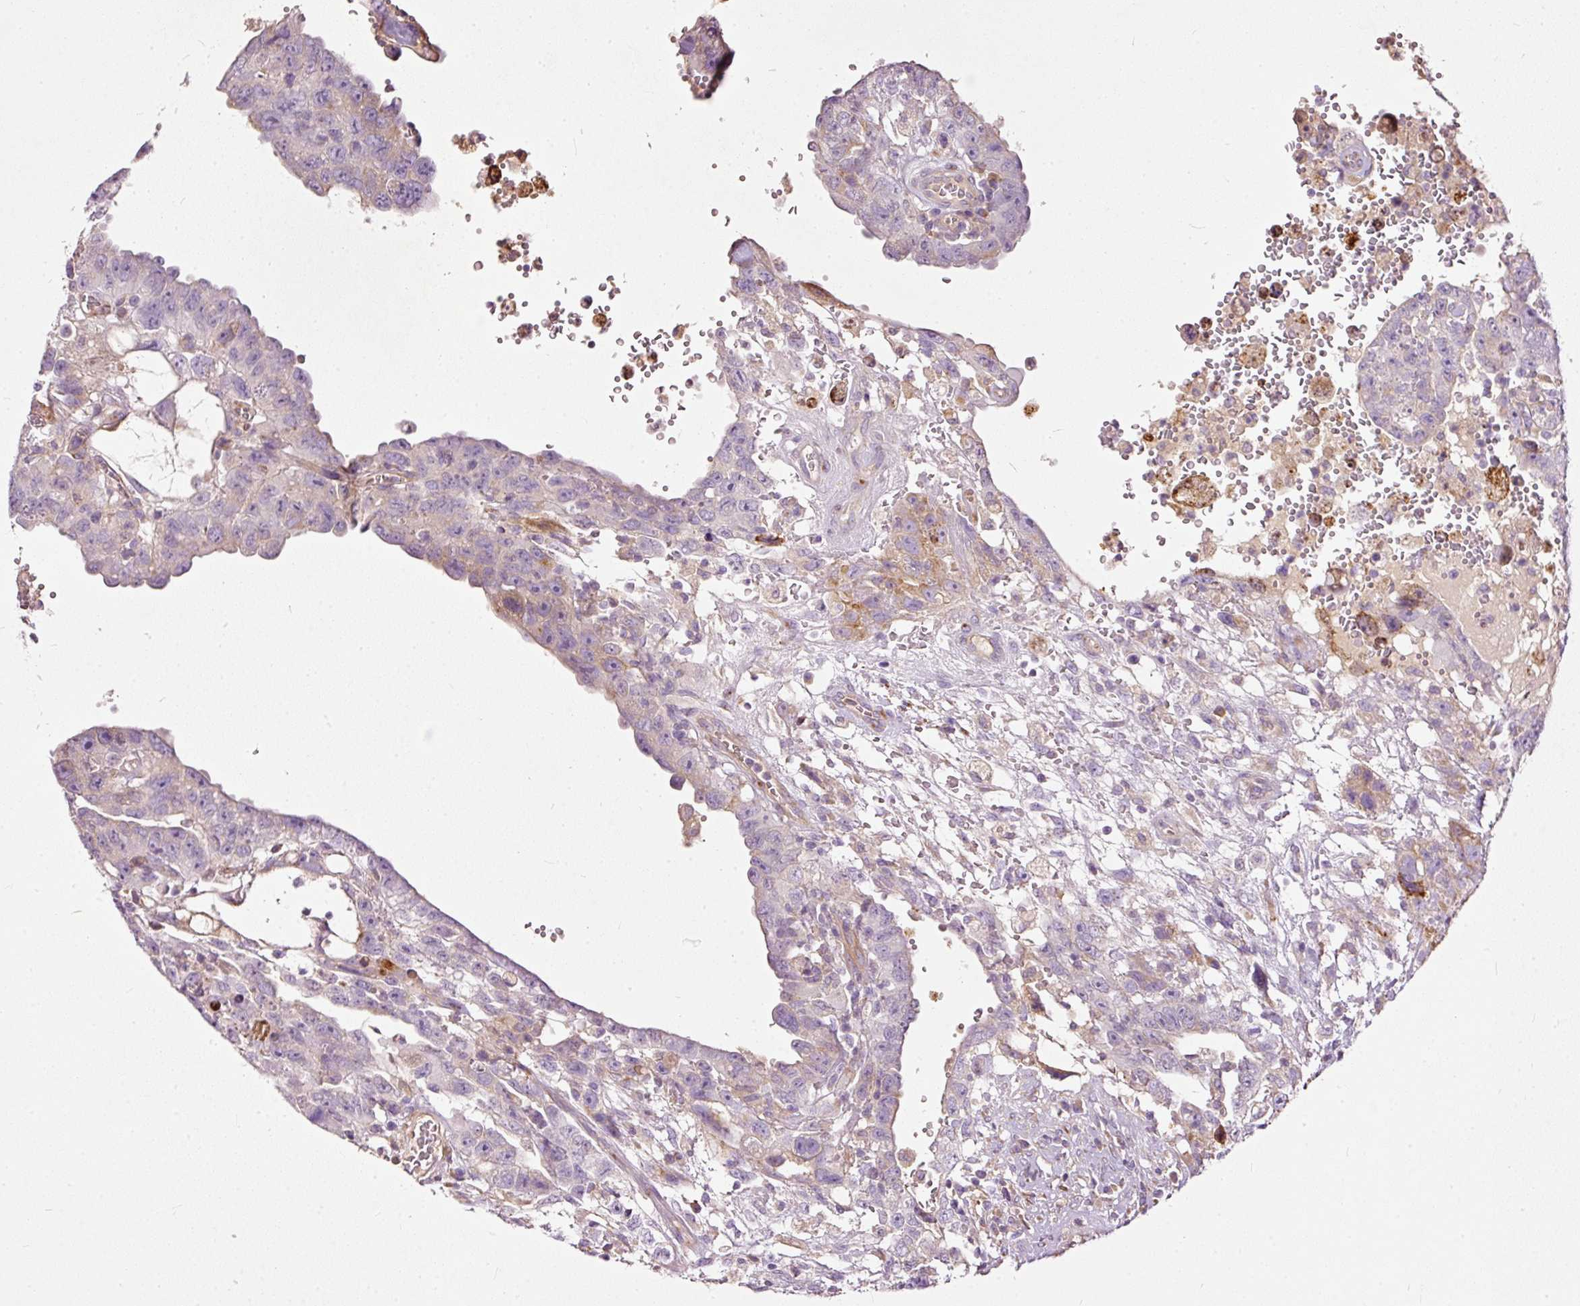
{"staining": {"intensity": "moderate", "quantity": "<25%", "location": "cytoplasmic/membranous"}, "tissue": "testis cancer", "cell_type": "Tumor cells", "image_type": "cancer", "snomed": [{"axis": "morphology", "description": "Carcinoma, Embryonal, NOS"}, {"axis": "topography", "description": "Testis"}], "caption": "The image exhibits immunohistochemical staining of embryonal carcinoma (testis). There is moderate cytoplasmic/membranous positivity is present in about <25% of tumor cells.", "gene": "PAQR9", "patient": {"sex": "male", "age": 26}}